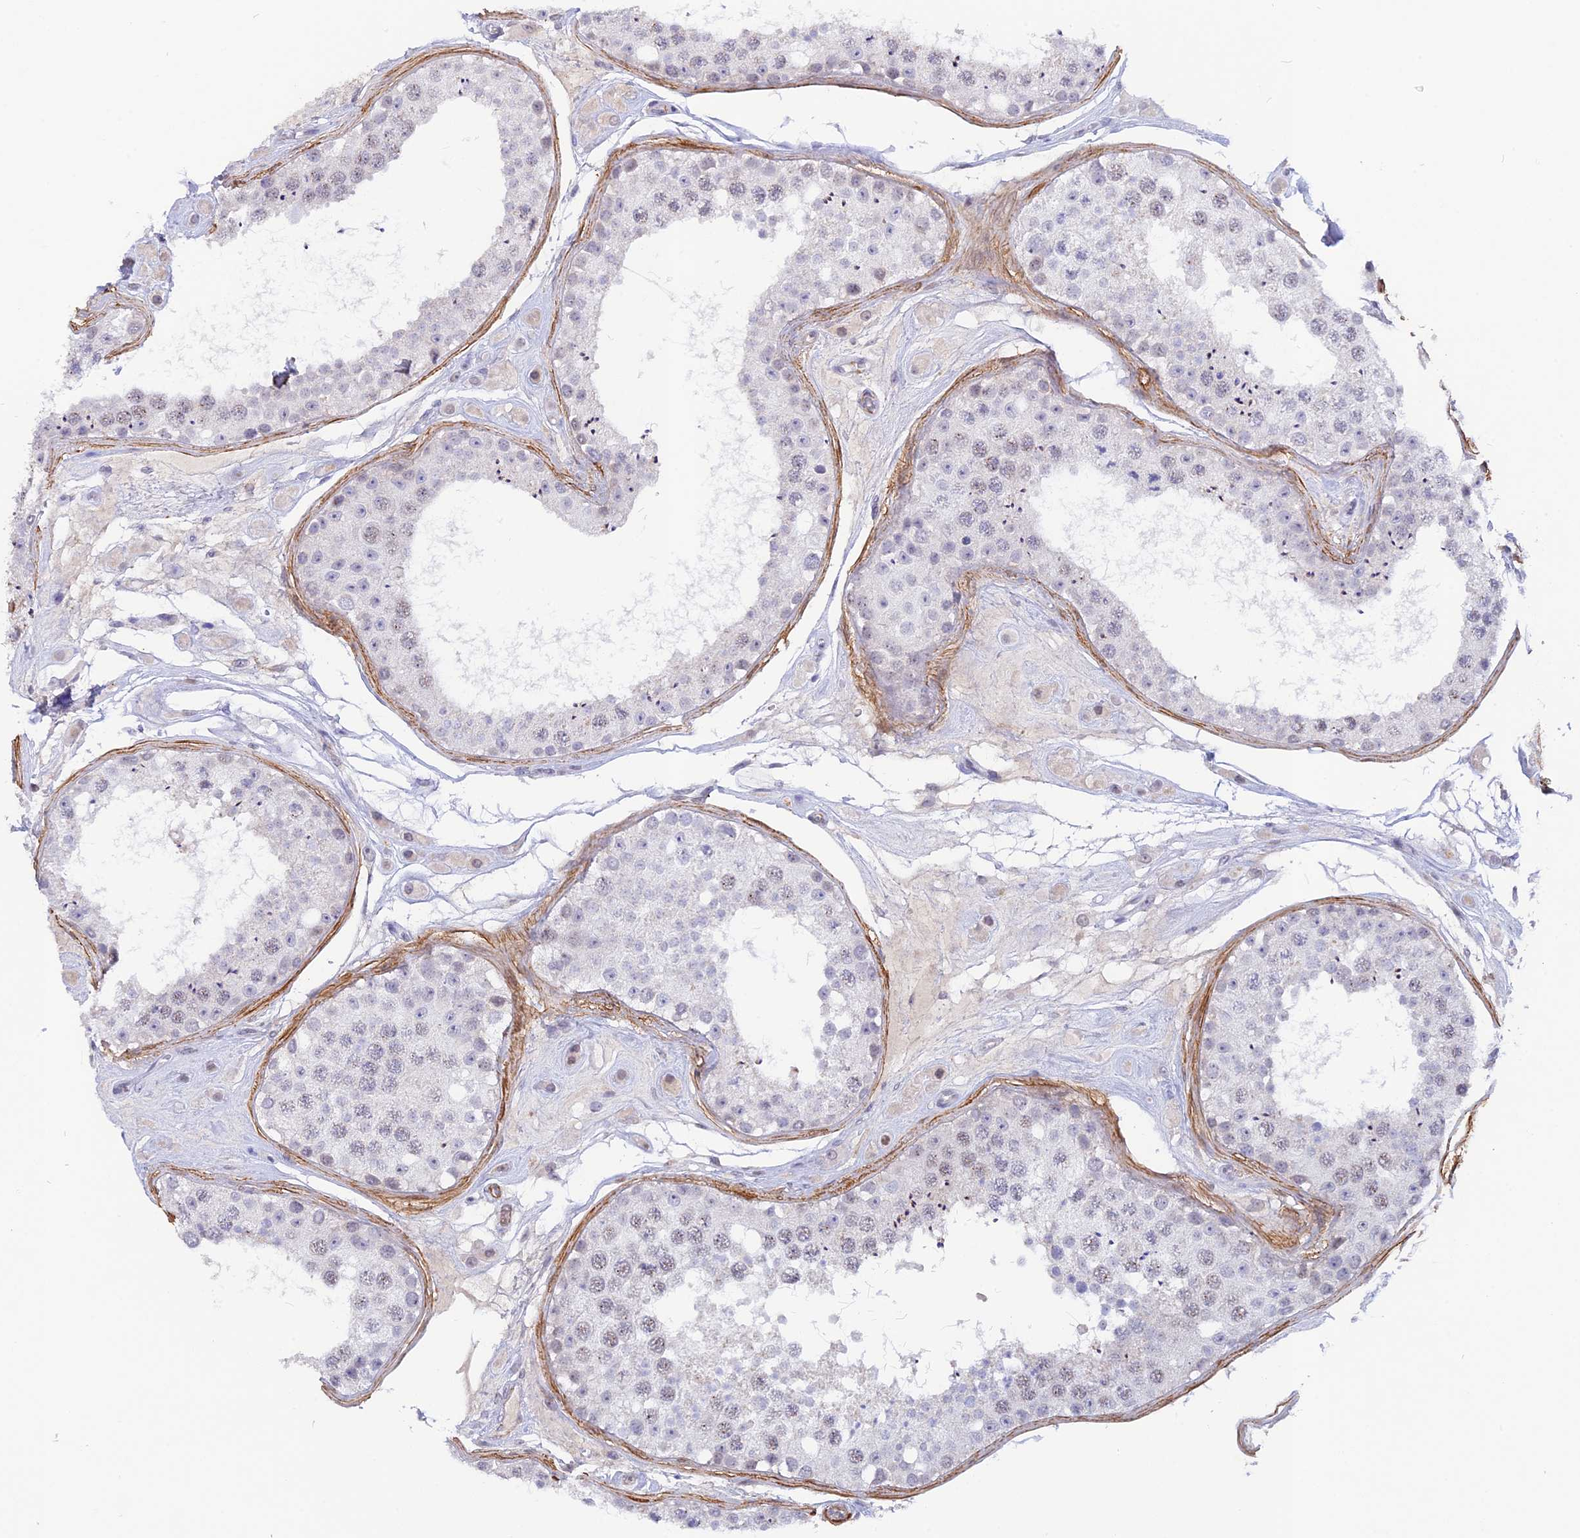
{"staining": {"intensity": "weak", "quantity": "<25%", "location": "nuclear"}, "tissue": "testis", "cell_type": "Cells in seminiferous ducts", "image_type": "normal", "snomed": [{"axis": "morphology", "description": "Normal tissue, NOS"}, {"axis": "topography", "description": "Testis"}], "caption": "High magnification brightfield microscopy of normal testis stained with DAB (3,3'-diaminobenzidine) (brown) and counterstained with hematoxylin (blue): cells in seminiferous ducts show no significant expression.", "gene": "CCDC154", "patient": {"sex": "male", "age": 25}}